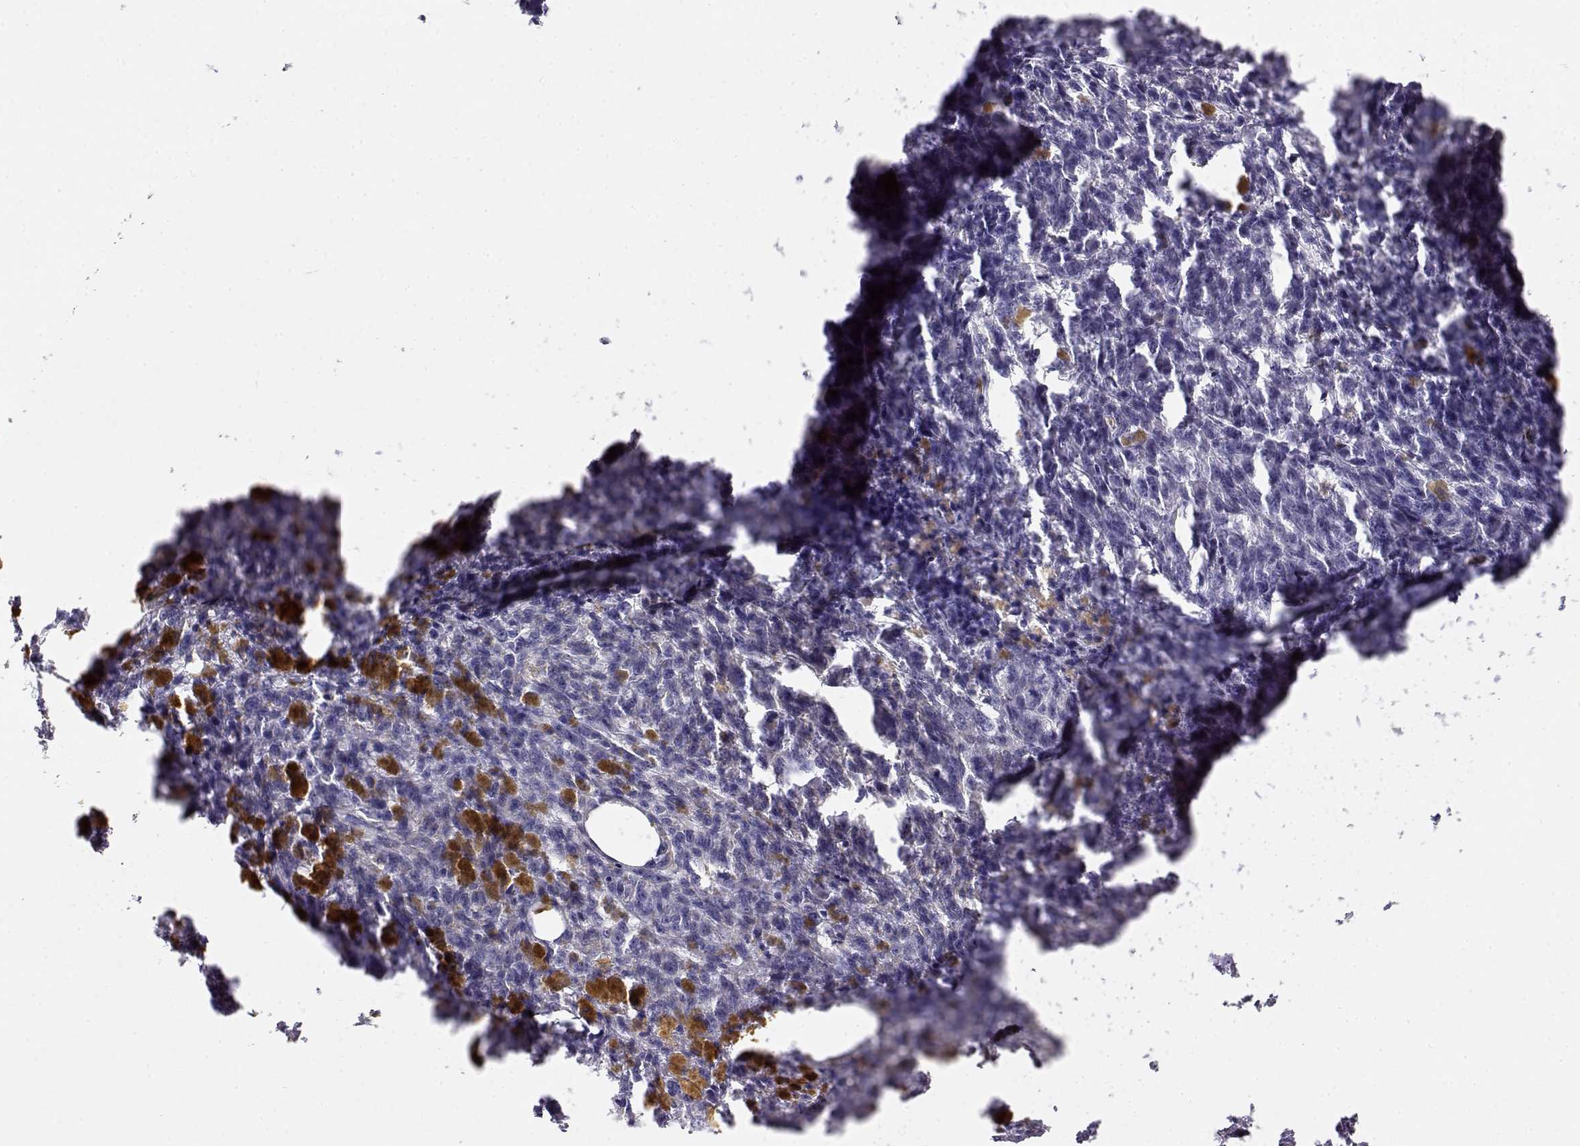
{"staining": {"intensity": "negative", "quantity": "none", "location": "none"}, "tissue": "melanoma", "cell_type": "Tumor cells", "image_type": "cancer", "snomed": [{"axis": "morphology", "description": "Malignant melanoma, NOS"}, {"axis": "topography", "description": "Skin"}], "caption": "Human melanoma stained for a protein using immunohistochemistry exhibits no positivity in tumor cells.", "gene": "GPR174", "patient": {"sex": "female", "age": 34}}